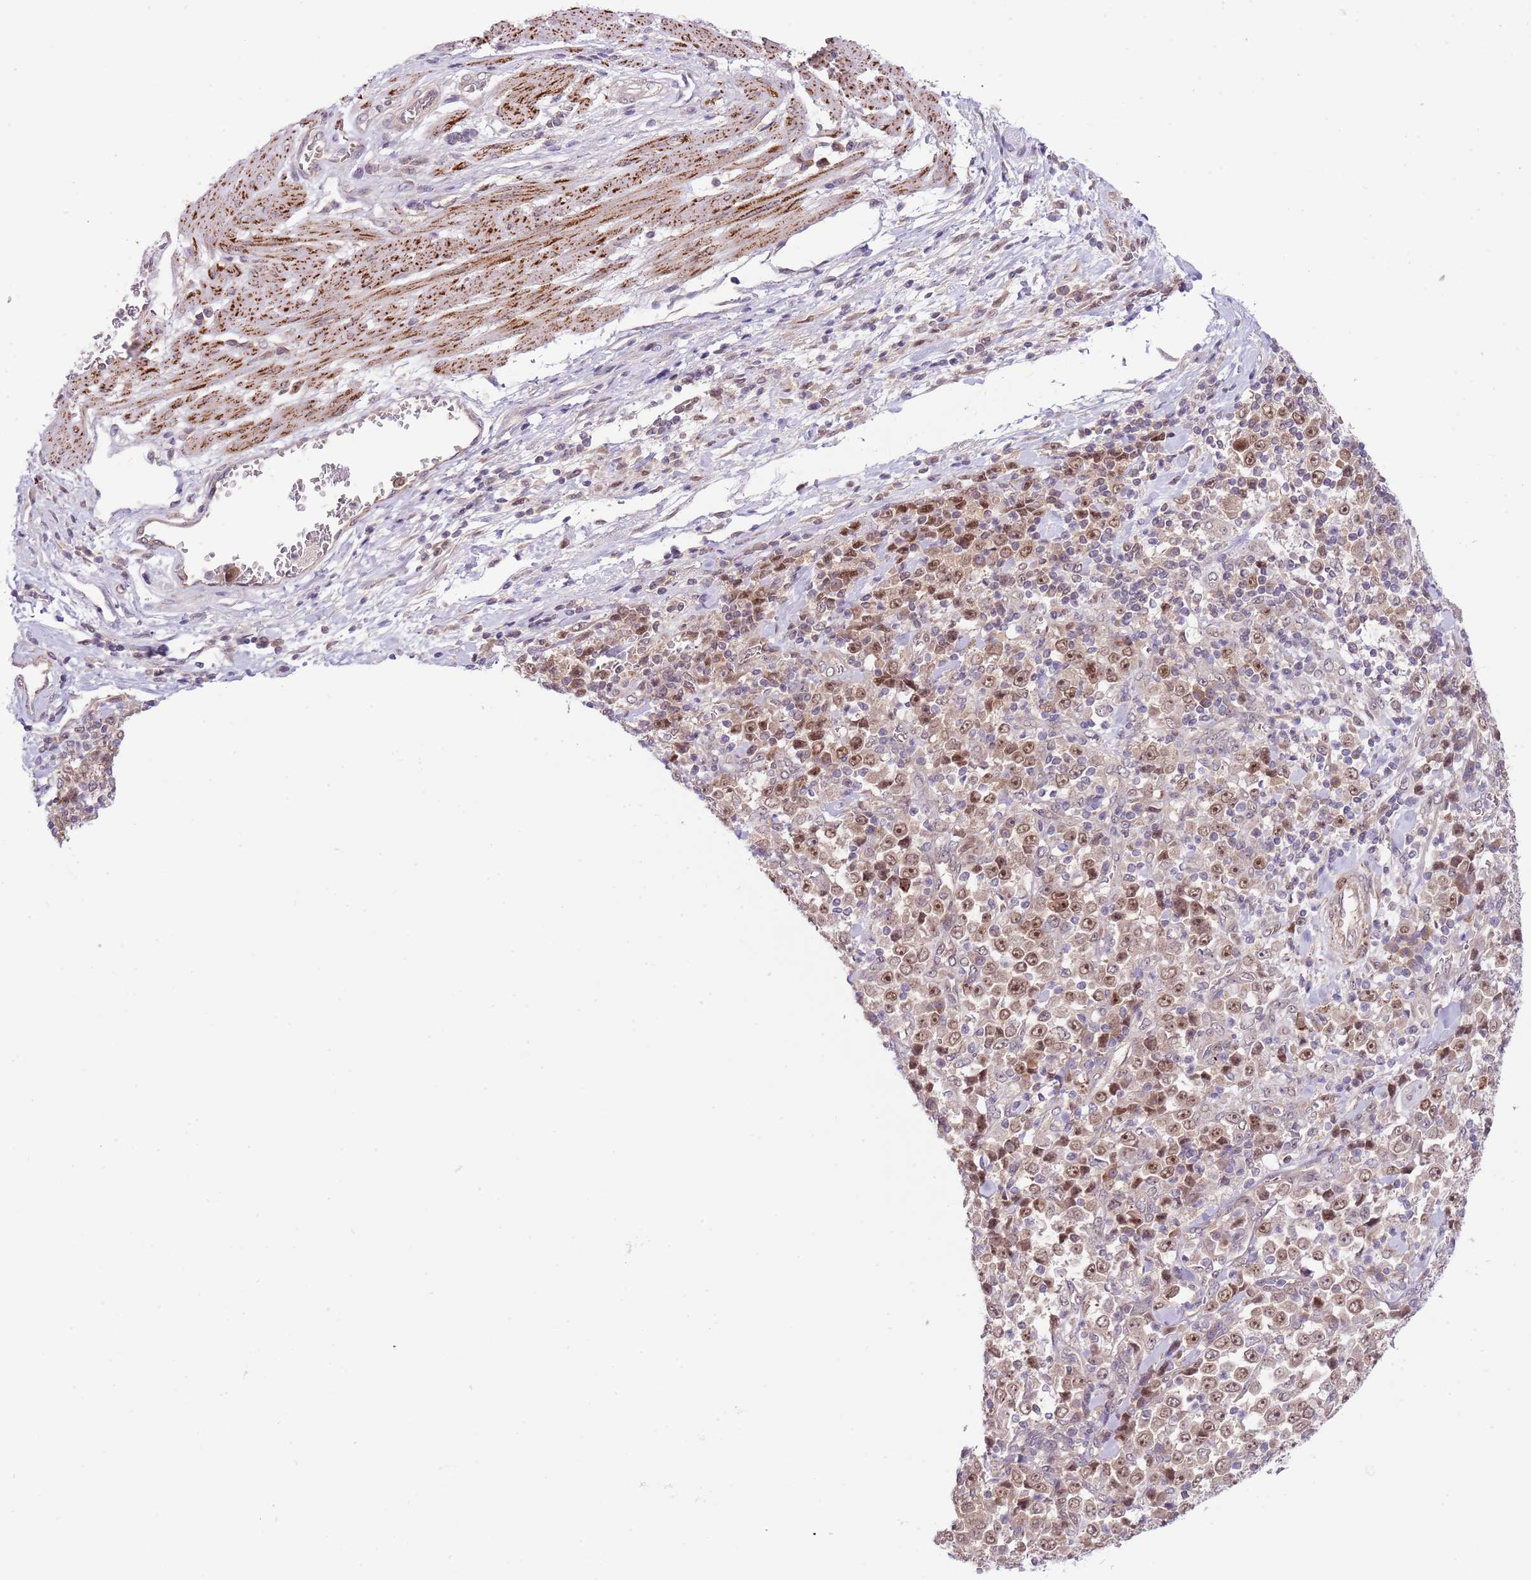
{"staining": {"intensity": "moderate", "quantity": ">75%", "location": "nuclear"}, "tissue": "stomach cancer", "cell_type": "Tumor cells", "image_type": "cancer", "snomed": [{"axis": "morphology", "description": "Normal tissue, NOS"}, {"axis": "morphology", "description": "Adenocarcinoma, NOS"}, {"axis": "topography", "description": "Stomach, upper"}, {"axis": "topography", "description": "Stomach"}], "caption": "A histopathology image of stomach adenocarcinoma stained for a protein displays moderate nuclear brown staining in tumor cells.", "gene": "CHD1", "patient": {"sex": "male", "age": 59}}